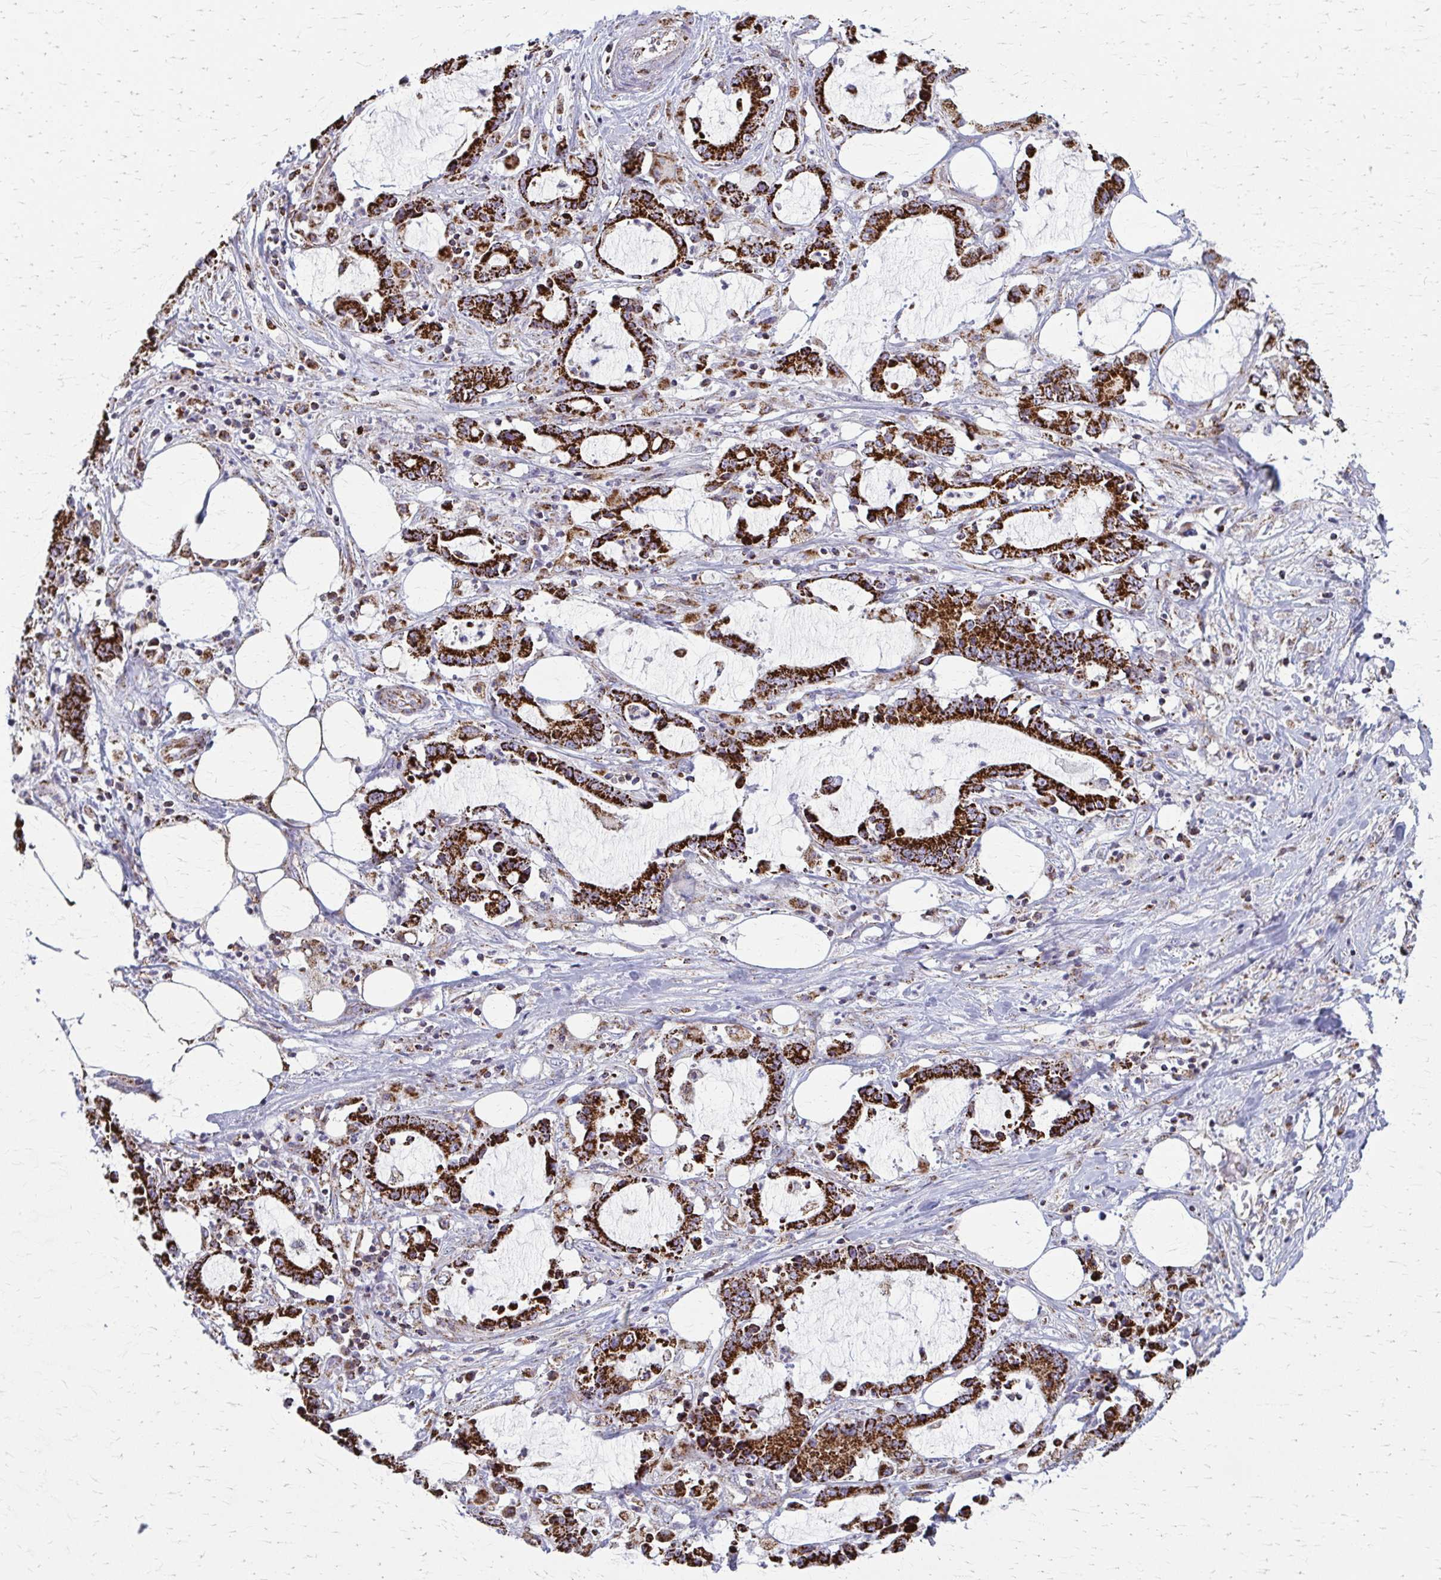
{"staining": {"intensity": "strong", "quantity": ">75%", "location": "cytoplasmic/membranous"}, "tissue": "stomach cancer", "cell_type": "Tumor cells", "image_type": "cancer", "snomed": [{"axis": "morphology", "description": "Adenocarcinoma, NOS"}, {"axis": "topography", "description": "Stomach, upper"}], "caption": "Immunohistochemistry (DAB (3,3'-diaminobenzidine)) staining of stomach cancer reveals strong cytoplasmic/membranous protein positivity in about >75% of tumor cells.", "gene": "TVP23A", "patient": {"sex": "male", "age": 68}}